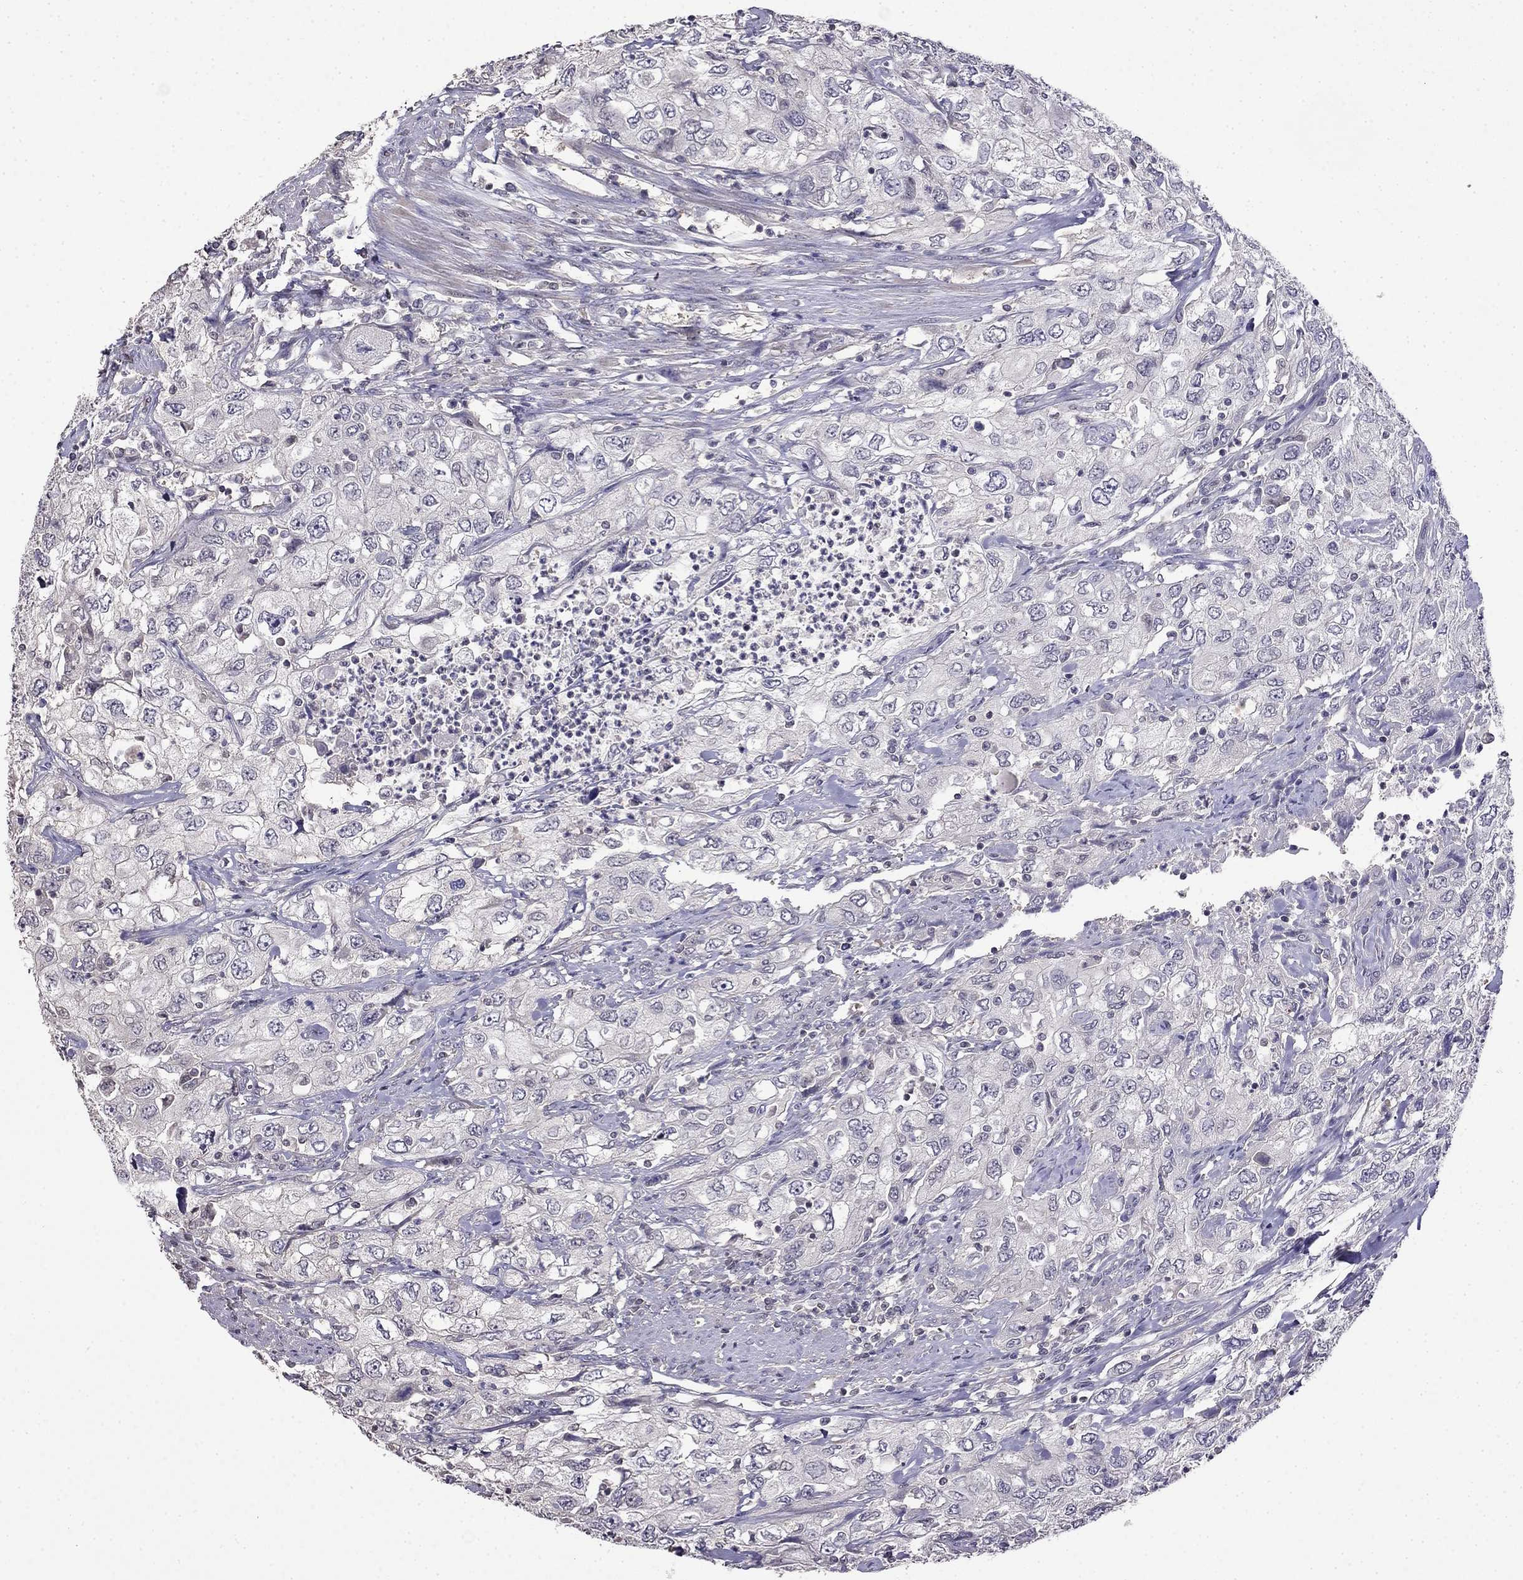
{"staining": {"intensity": "negative", "quantity": "none", "location": "none"}, "tissue": "urothelial cancer", "cell_type": "Tumor cells", "image_type": "cancer", "snomed": [{"axis": "morphology", "description": "Urothelial carcinoma, High grade"}, {"axis": "topography", "description": "Urinary bladder"}], "caption": "Immunohistochemical staining of high-grade urothelial carcinoma reveals no significant expression in tumor cells.", "gene": "GUCA1B", "patient": {"sex": "male", "age": 76}}